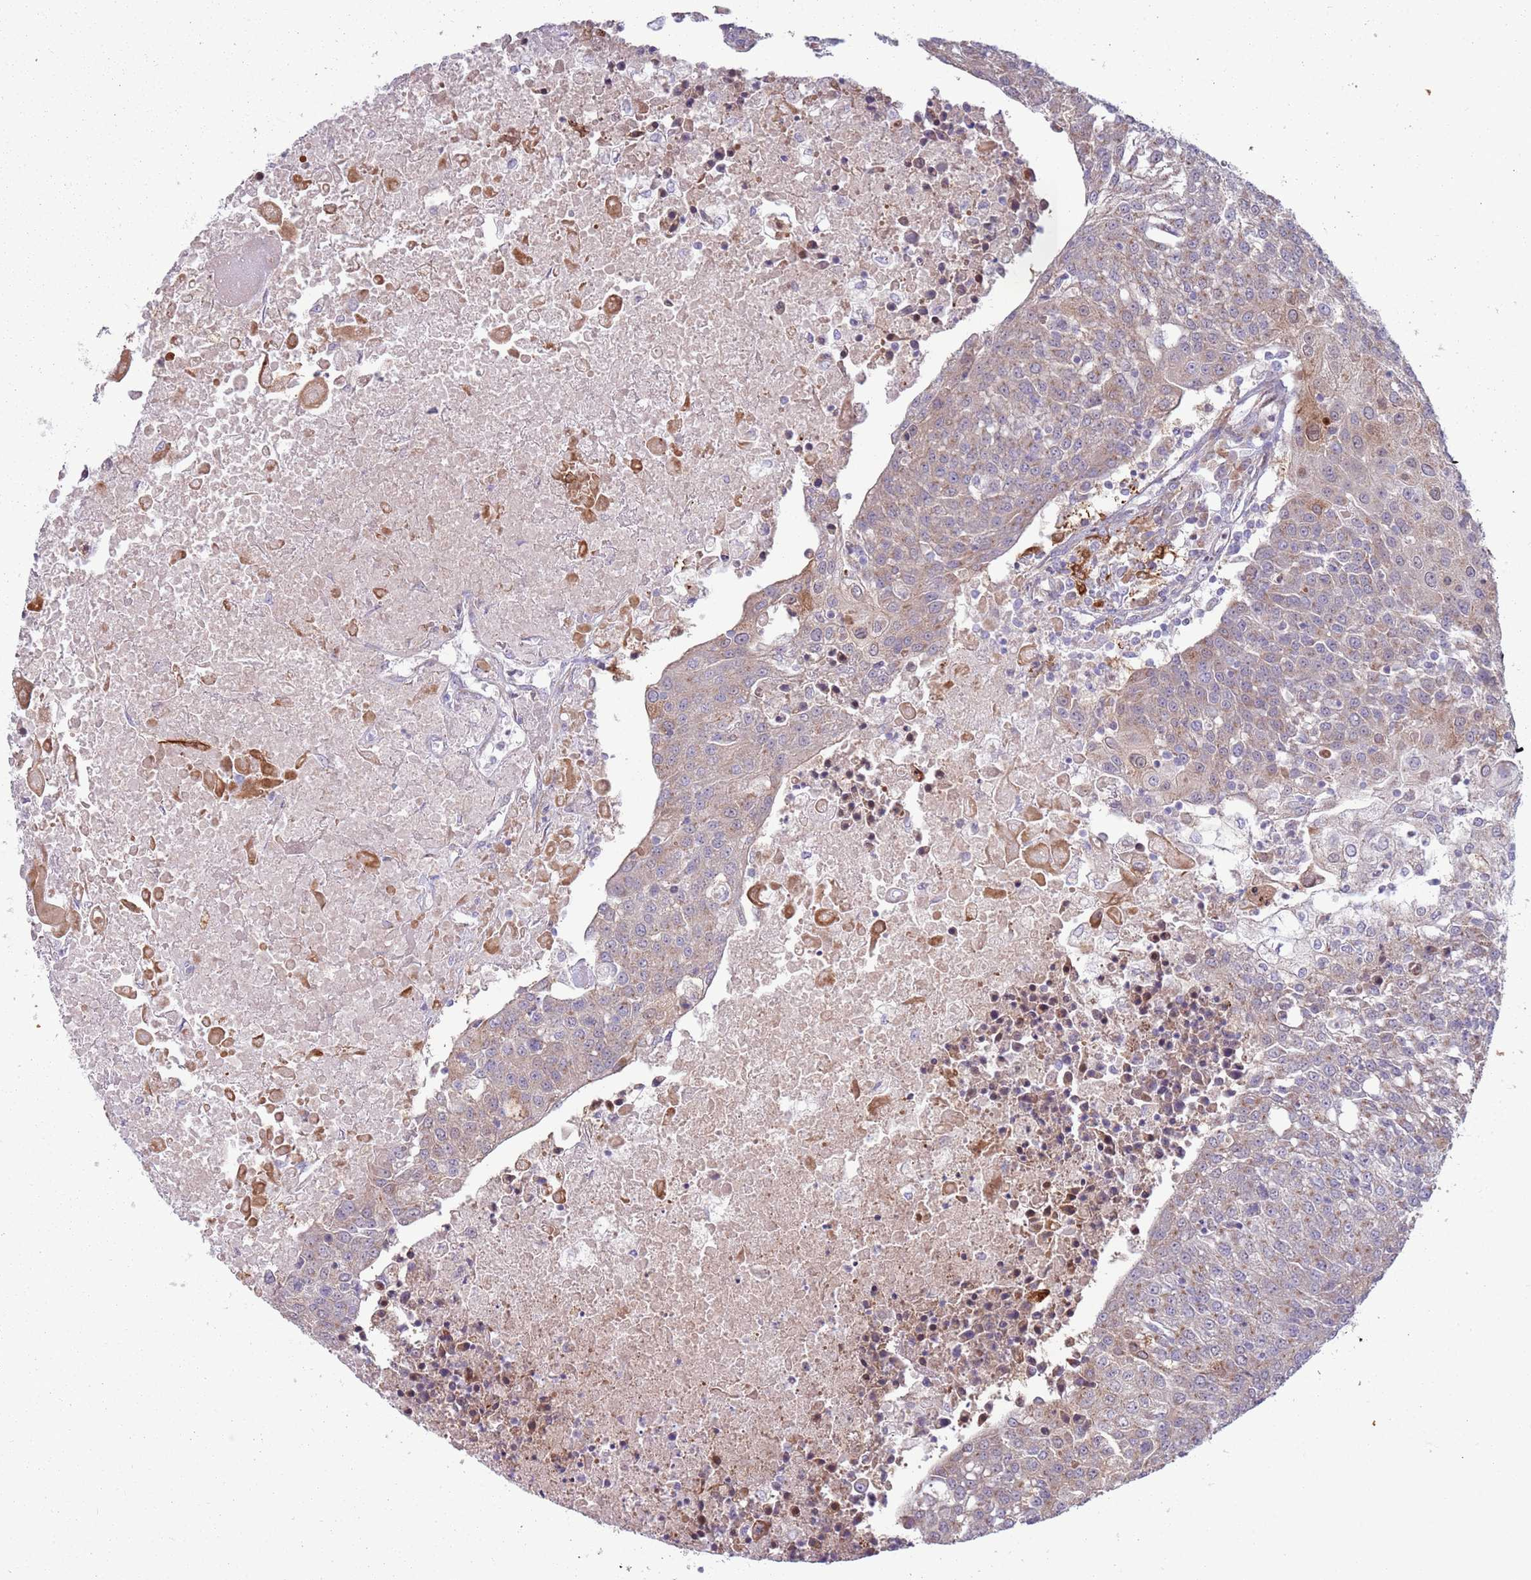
{"staining": {"intensity": "moderate", "quantity": "<25%", "location": "cytoplasmic/membranous,nuclear"}, "tissue": "urothelial cancer", "cell_type": "Tumor cells", "image_type": "cancer", "snomed": [{"axis": "morphology", "description": "Urothelial carcinoma, High grade"}, {"axis": "topography", "description": "Urinary bladder"}], "caption": "Urothelial cancer was stained to show a protein in brown. There is low levels of moderate cytoplasmic/membranous and nuclear expression in about <25% of tumor cells.", "gene": "CCDC150", "patient": {"sex": "female", "age": 85}}